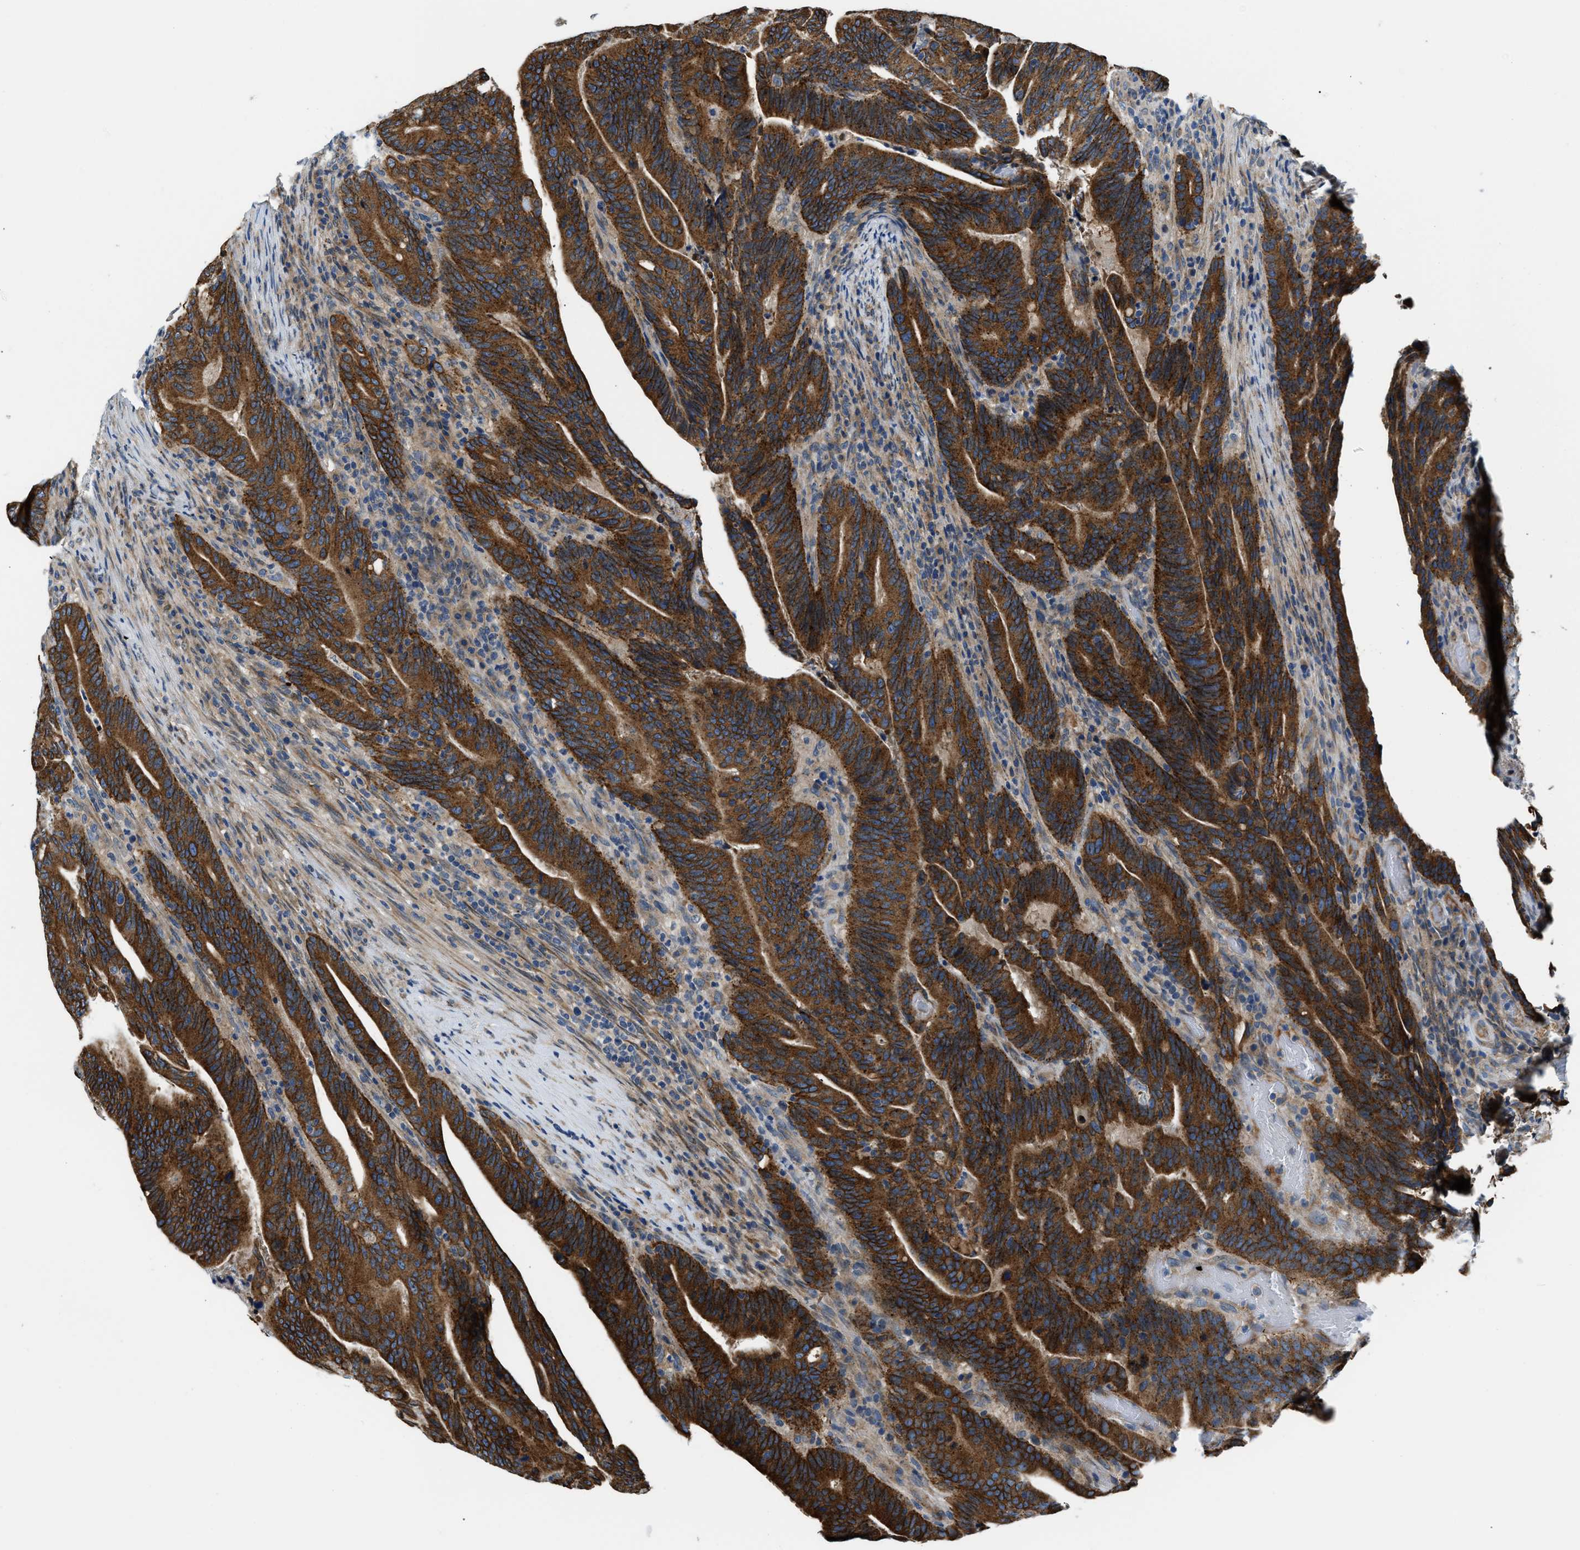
{"staining": {"intensity": "strong", "quantity": ">75%", "location": "cytoplasmic/membranous"}, "tissue": "colorectal cancer", "cell_type": "Tumor cells", "image_type": "cancer", "snomed": [{"axis": "morphology", "description": "Adenocarcinoma, NOS"}, {"axis": "topography", "description": "Colon"}], "caption": "High-power microscopy captured an IHC photomicrograph of colorectal cancer (adenocarcinoma), revealing strong cytoplasmic/membranous staining in about >75% of tumor cells.", "gene": "ARL6IP5", "patient": {"sex": "female", "age": 66}}